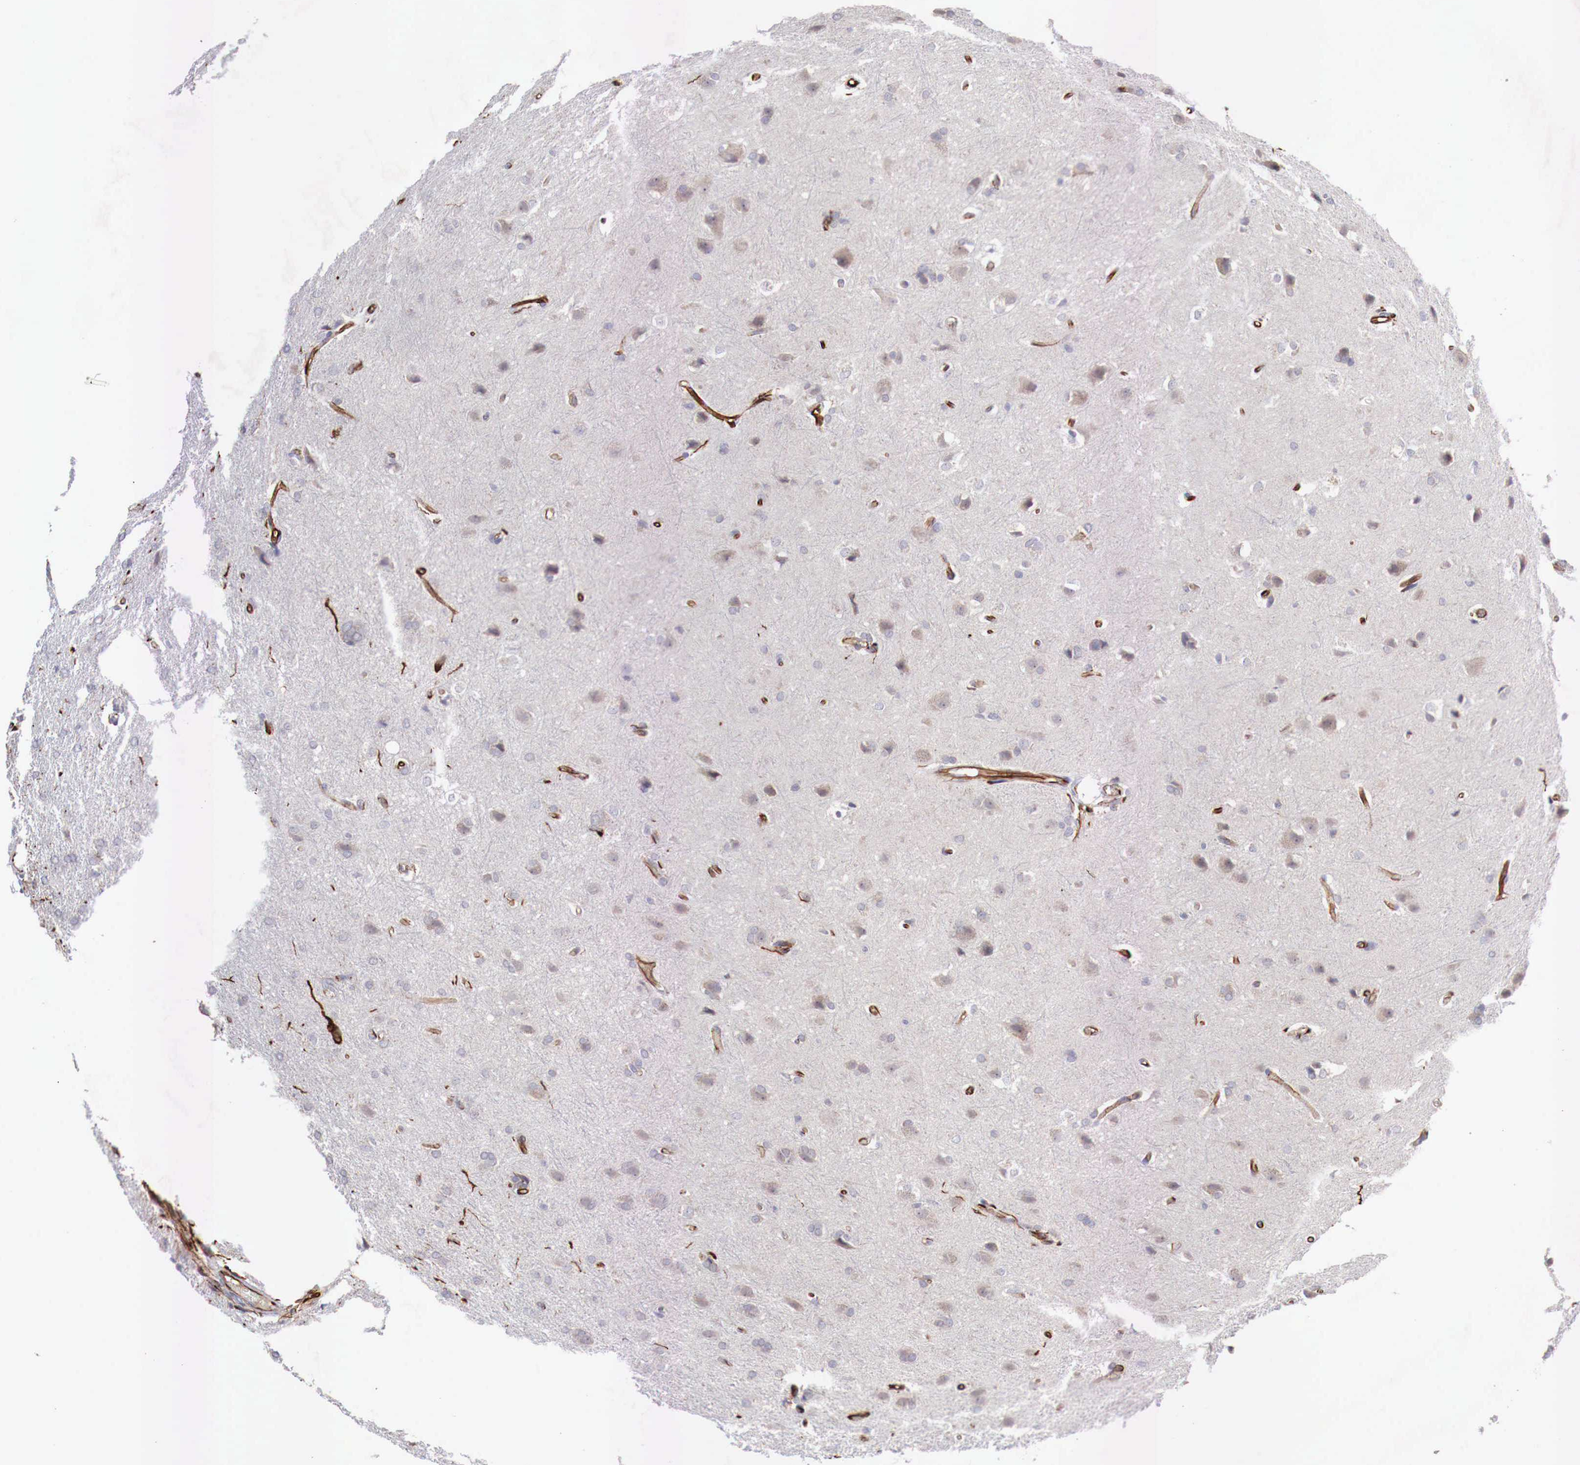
{"staining": {"intensity": "negative", "quantity": "none", "location": "none"}, "tissue": "glioma", "cell_type": "Tumor cells", "image_type": "cancer", "snomed": [{"axis": "morphology", "description": "Glioma, malignant, High grade"}, {"axis": "topography", "description": "Brain"}], "caption": "Immunohistochemistry (IHC) of glioma exhibits no positivity in tumor cells.", "gene": "WT1", "patient": {"sex": "male", "age": 68}}